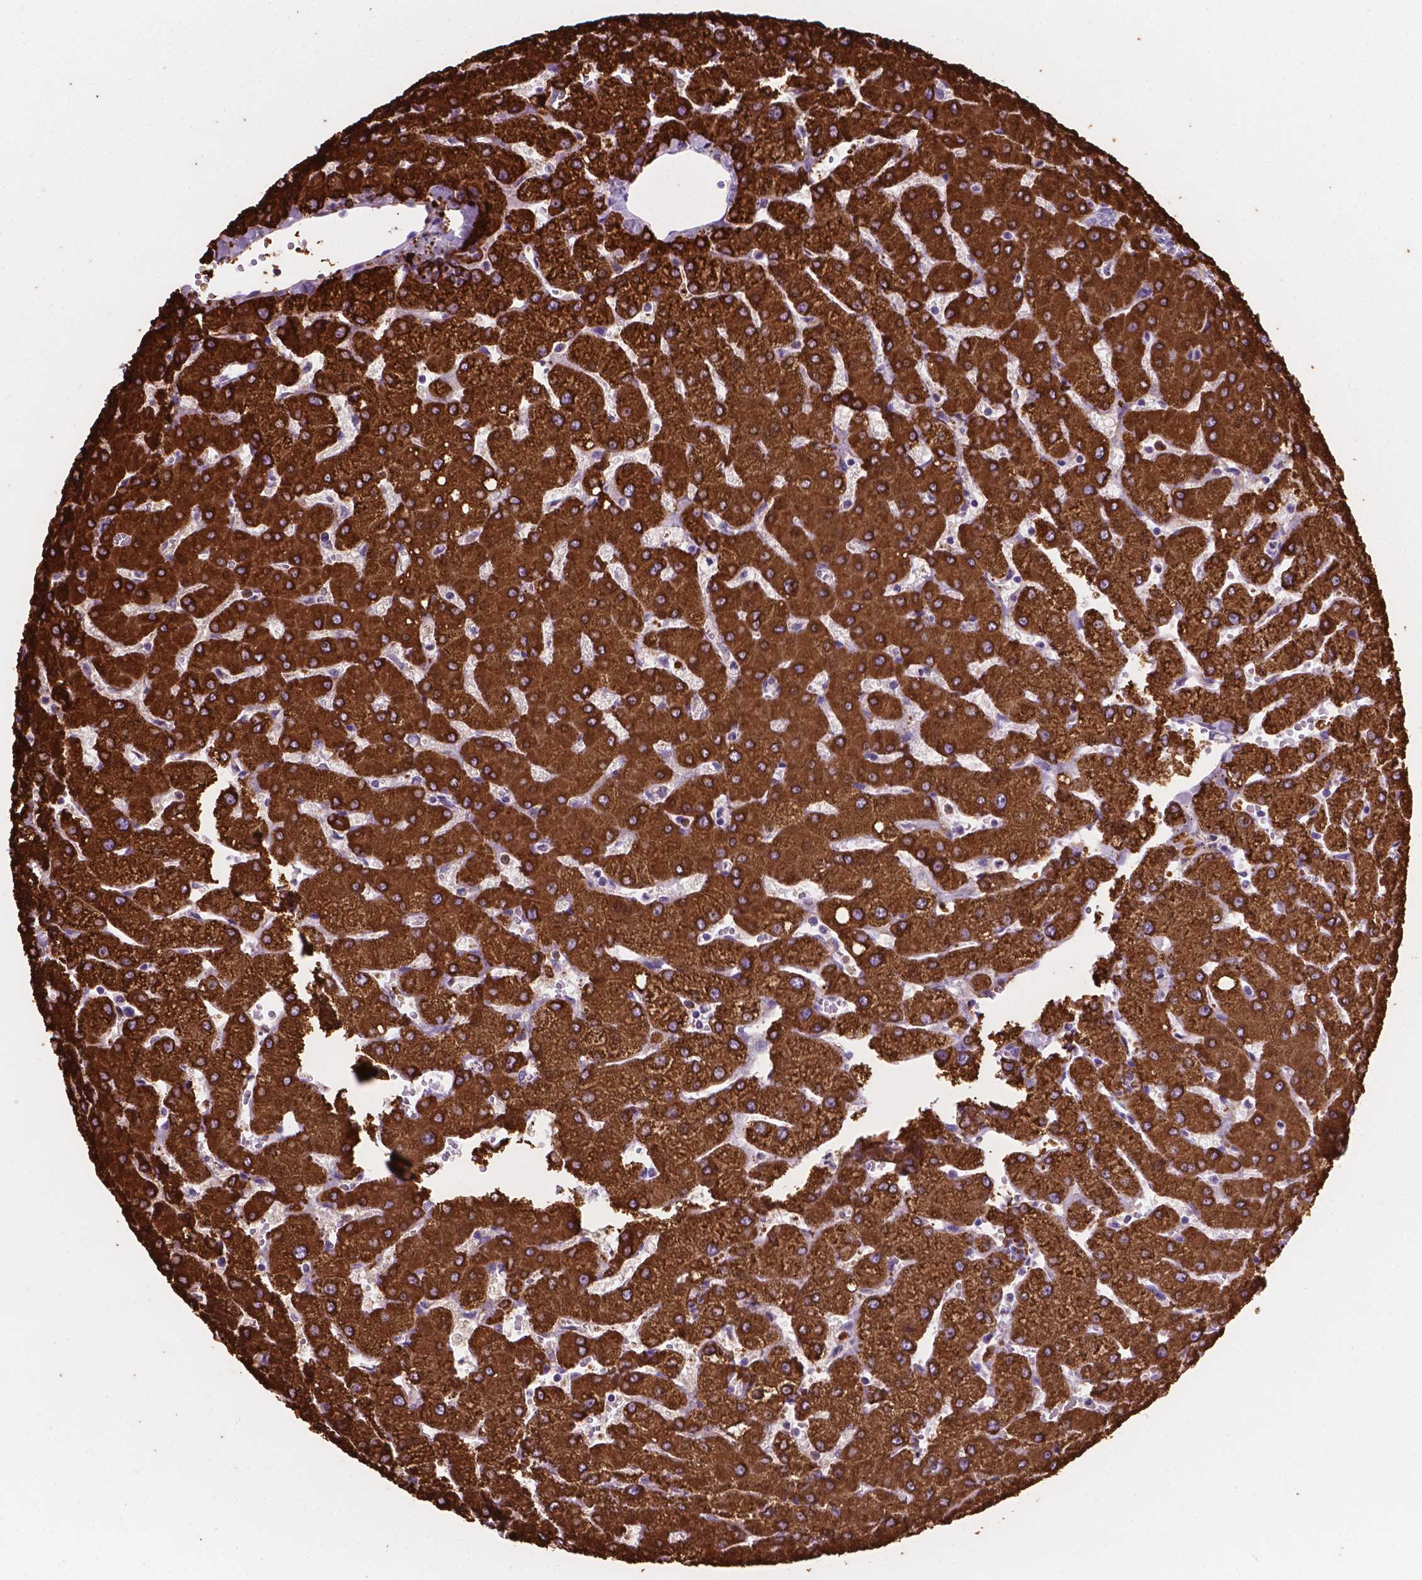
{"staining": {"intensity": "moderate", "quantity": "<25%", "location": "cytoplasmic/membranous"}, "tissue": "liver", "cell_type": "Cholangiocytes", "image_type": "normal", "snomed": [{"axis": "morphology", "description": "Normal tissue, NOS"}, {"axis": "topography", "description": "Liver"}], "caption": "Liver stained for a protein exhibits moderate cytoplasmic/membranous positivity in cholangiocytes.", "gene": "MACF1", "patient": {"sex": "female", "age": 54}}